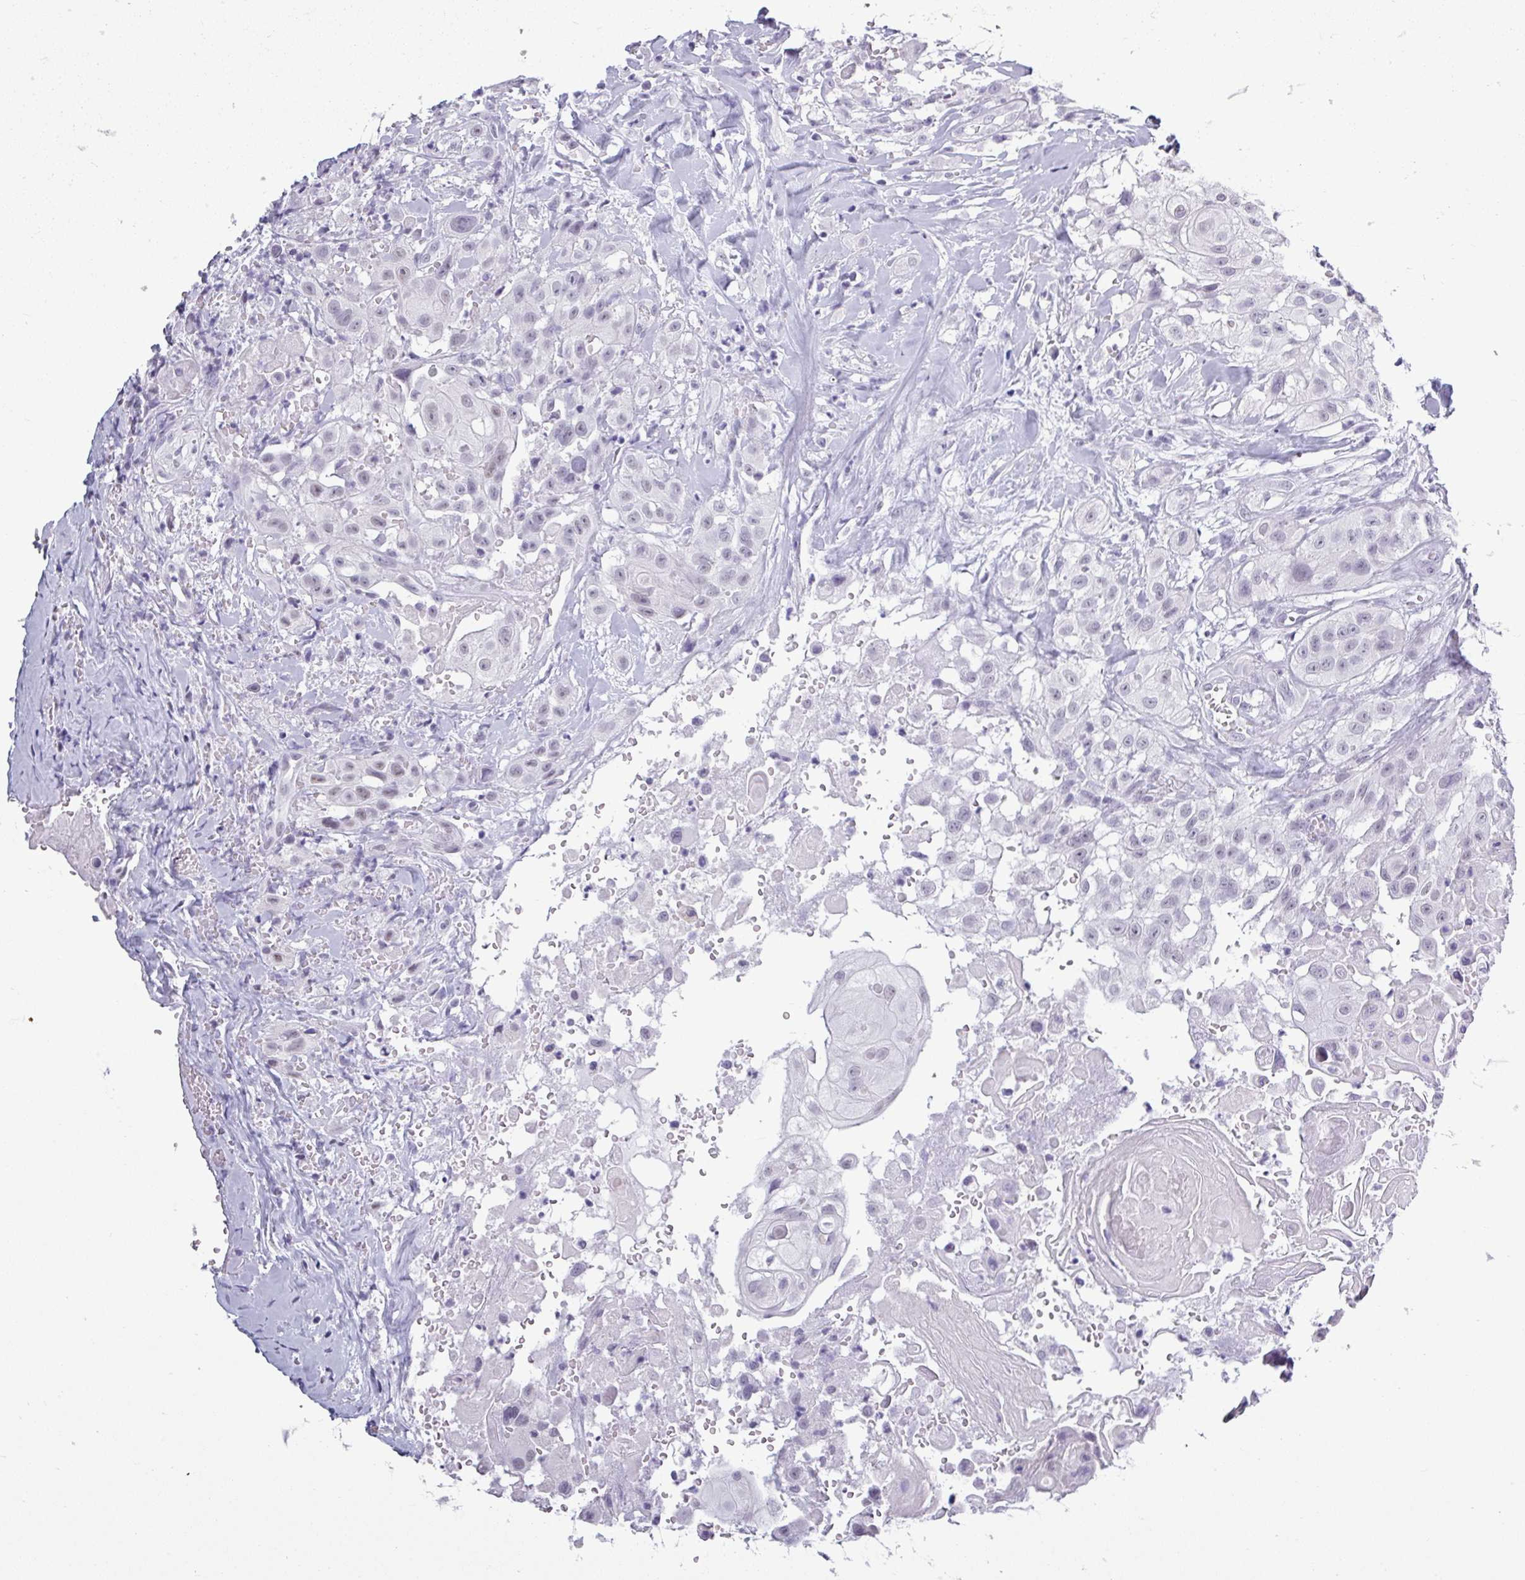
{"staining": {"intensity": "negative", "quantity": "none", "location": "none"}, "tissue": "head and neck cancer", "cell_type": "Tumor cells", "image_type": "cancer", "snomed": [{"axis": "morphology", "description": "Squamous cell carcinoma, NOS"}, {"axis": "topography", "description": "Head-Neck"}], "caption": "Immunohistochemical staining of human head and neck squamous cell carcinoma shows no significant positivity in tumor cells.", "gene": "SRGAP1", "patient": {"sex": "male", "age": 83}}